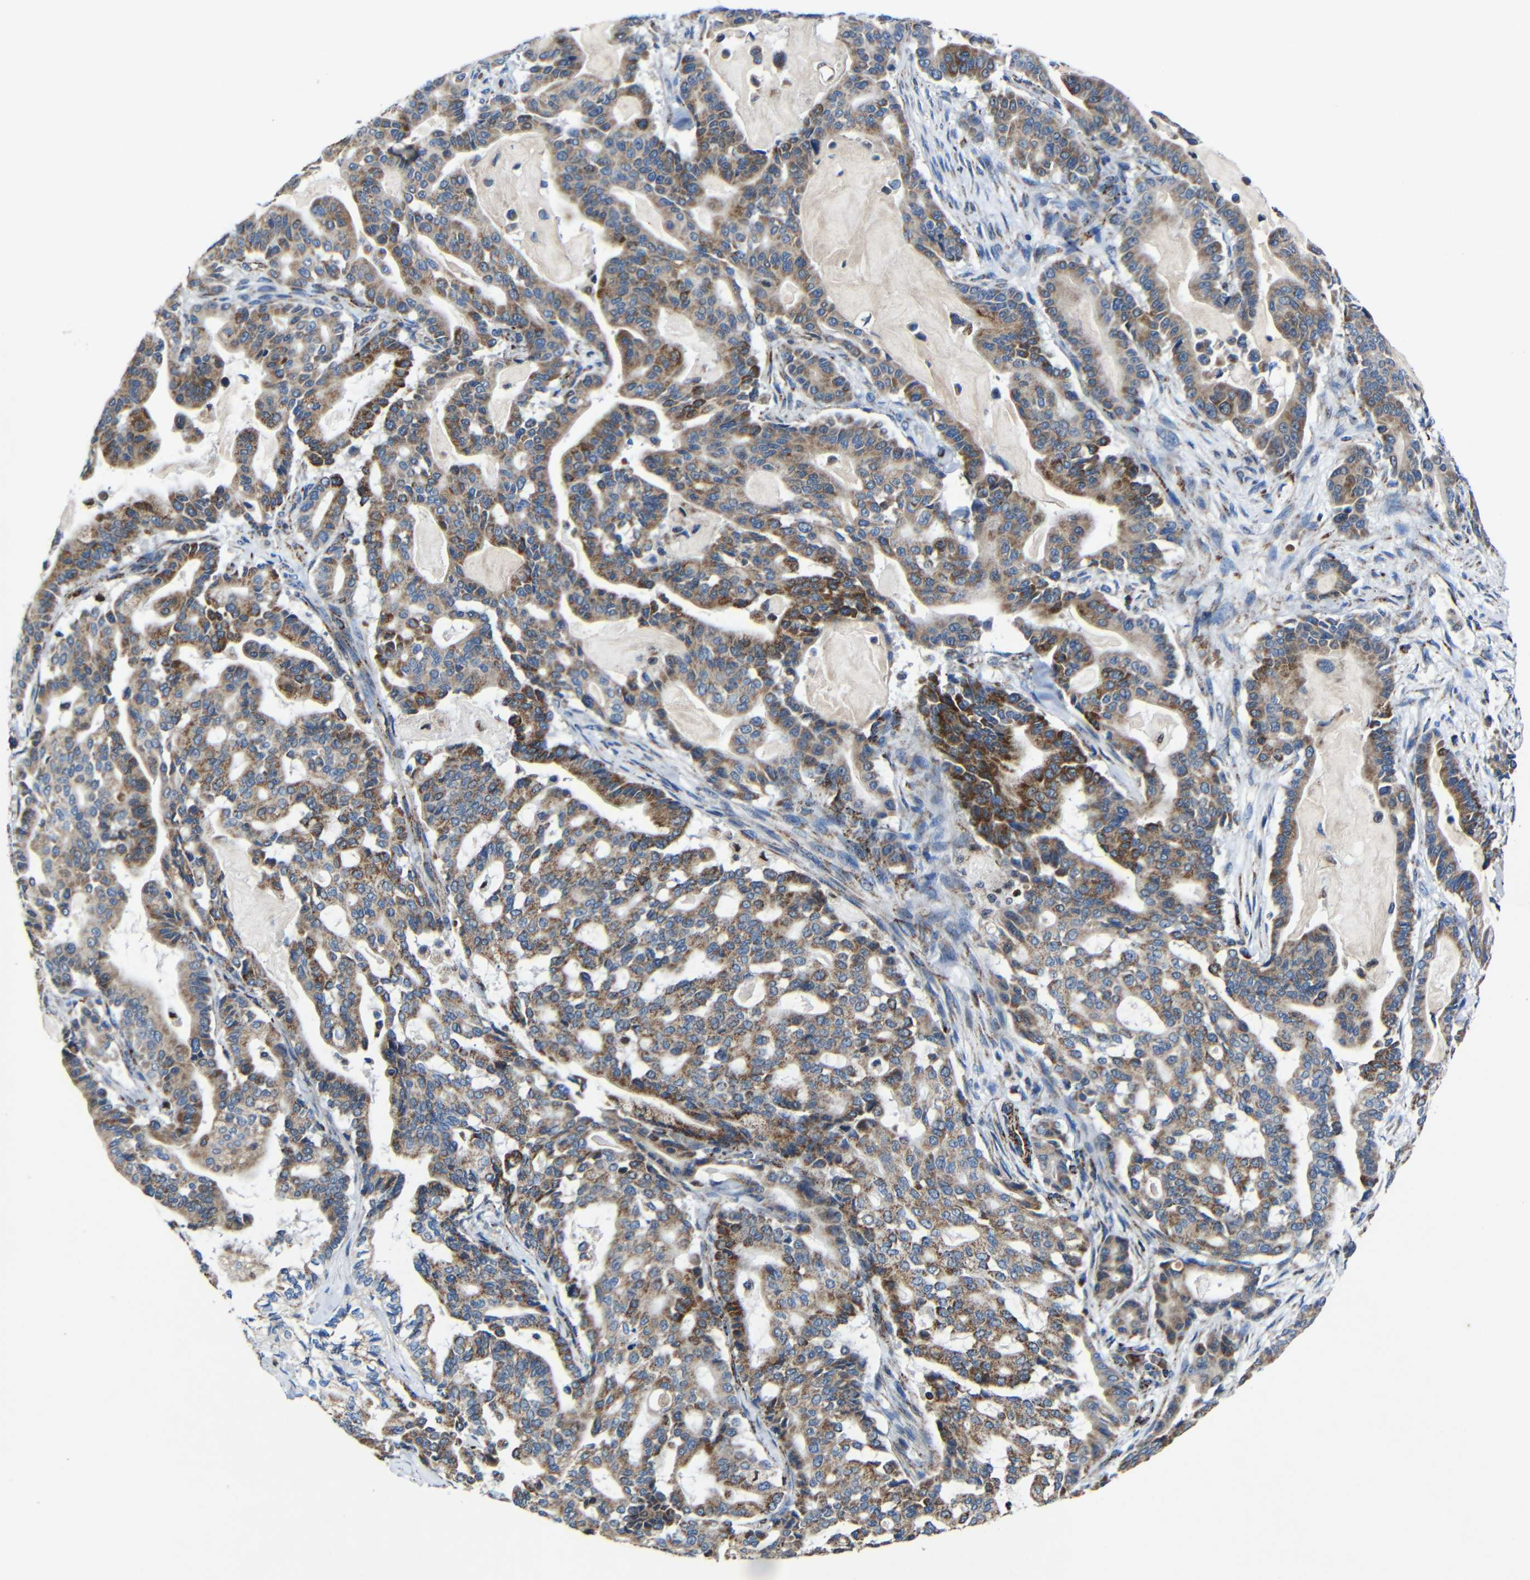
{"staining": {"intensity": "moderate", "quantity": ">75%", "location": "cytoplasmic/membranous"}, "tissue": "pancreatic cancer", "cell_type": "Tumor cells", "image_type": "cancer", "snomed": [{"axis": "morphology", "description": "Adenocarcinoma, NOS"}, {"axis": "topography", "description": "Pancreas"}], "caption": "Protein positivity by immunohistochemistry (IHC) reveals moderate cytoplasmic/membranous positivity in about >75% of tumor cells in pancreatic adenocarcinoma. (IHC, brightfield microscopy, high magnification).", "gene": "CA5B", "patient": {"sex": "male", "age": 63}}